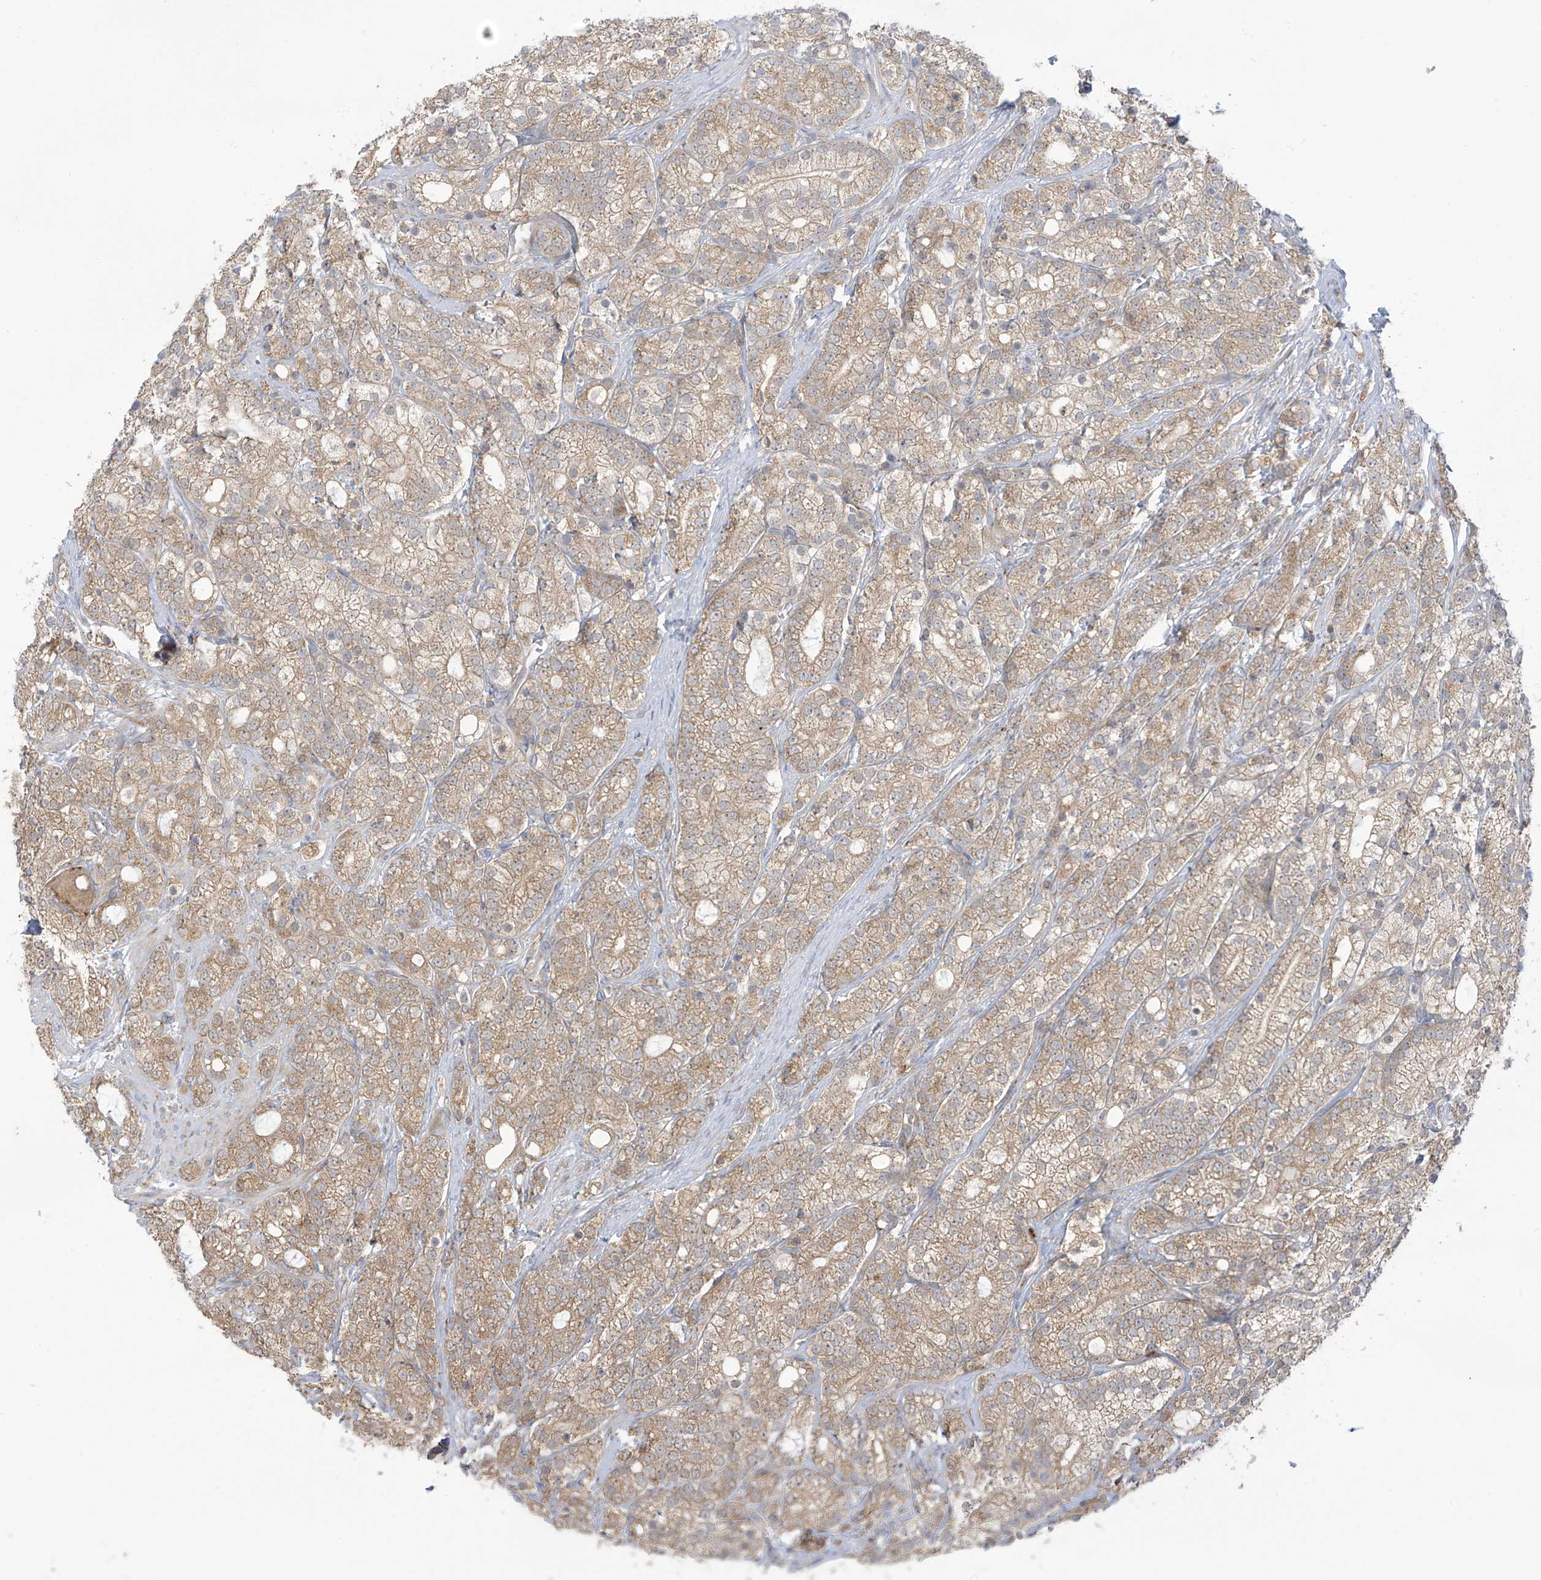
{"staining": {"intensity": "moderate", "quantity": "25%-75%", "location": "cytoplasmic/membranous"}, "tissue": "prostate cancer", "cell_type": "Tumor cells", "image_type": "cancer", "snomed": [{"axis": "morphology", "description": "Adenocarcinoma, High grade"}, {"axis": "topography", "description": "Prostate"}], "caption": "Immunohistochemical staining of human prostate cancer (adenocarcinoma (high-grade)) displays moderate cytoplasmic/membranous protein staining in approximately 25%-75% of tumor cells.", "gene": "KIAA1522", "patient": {"sex": "male", "age": 57}}